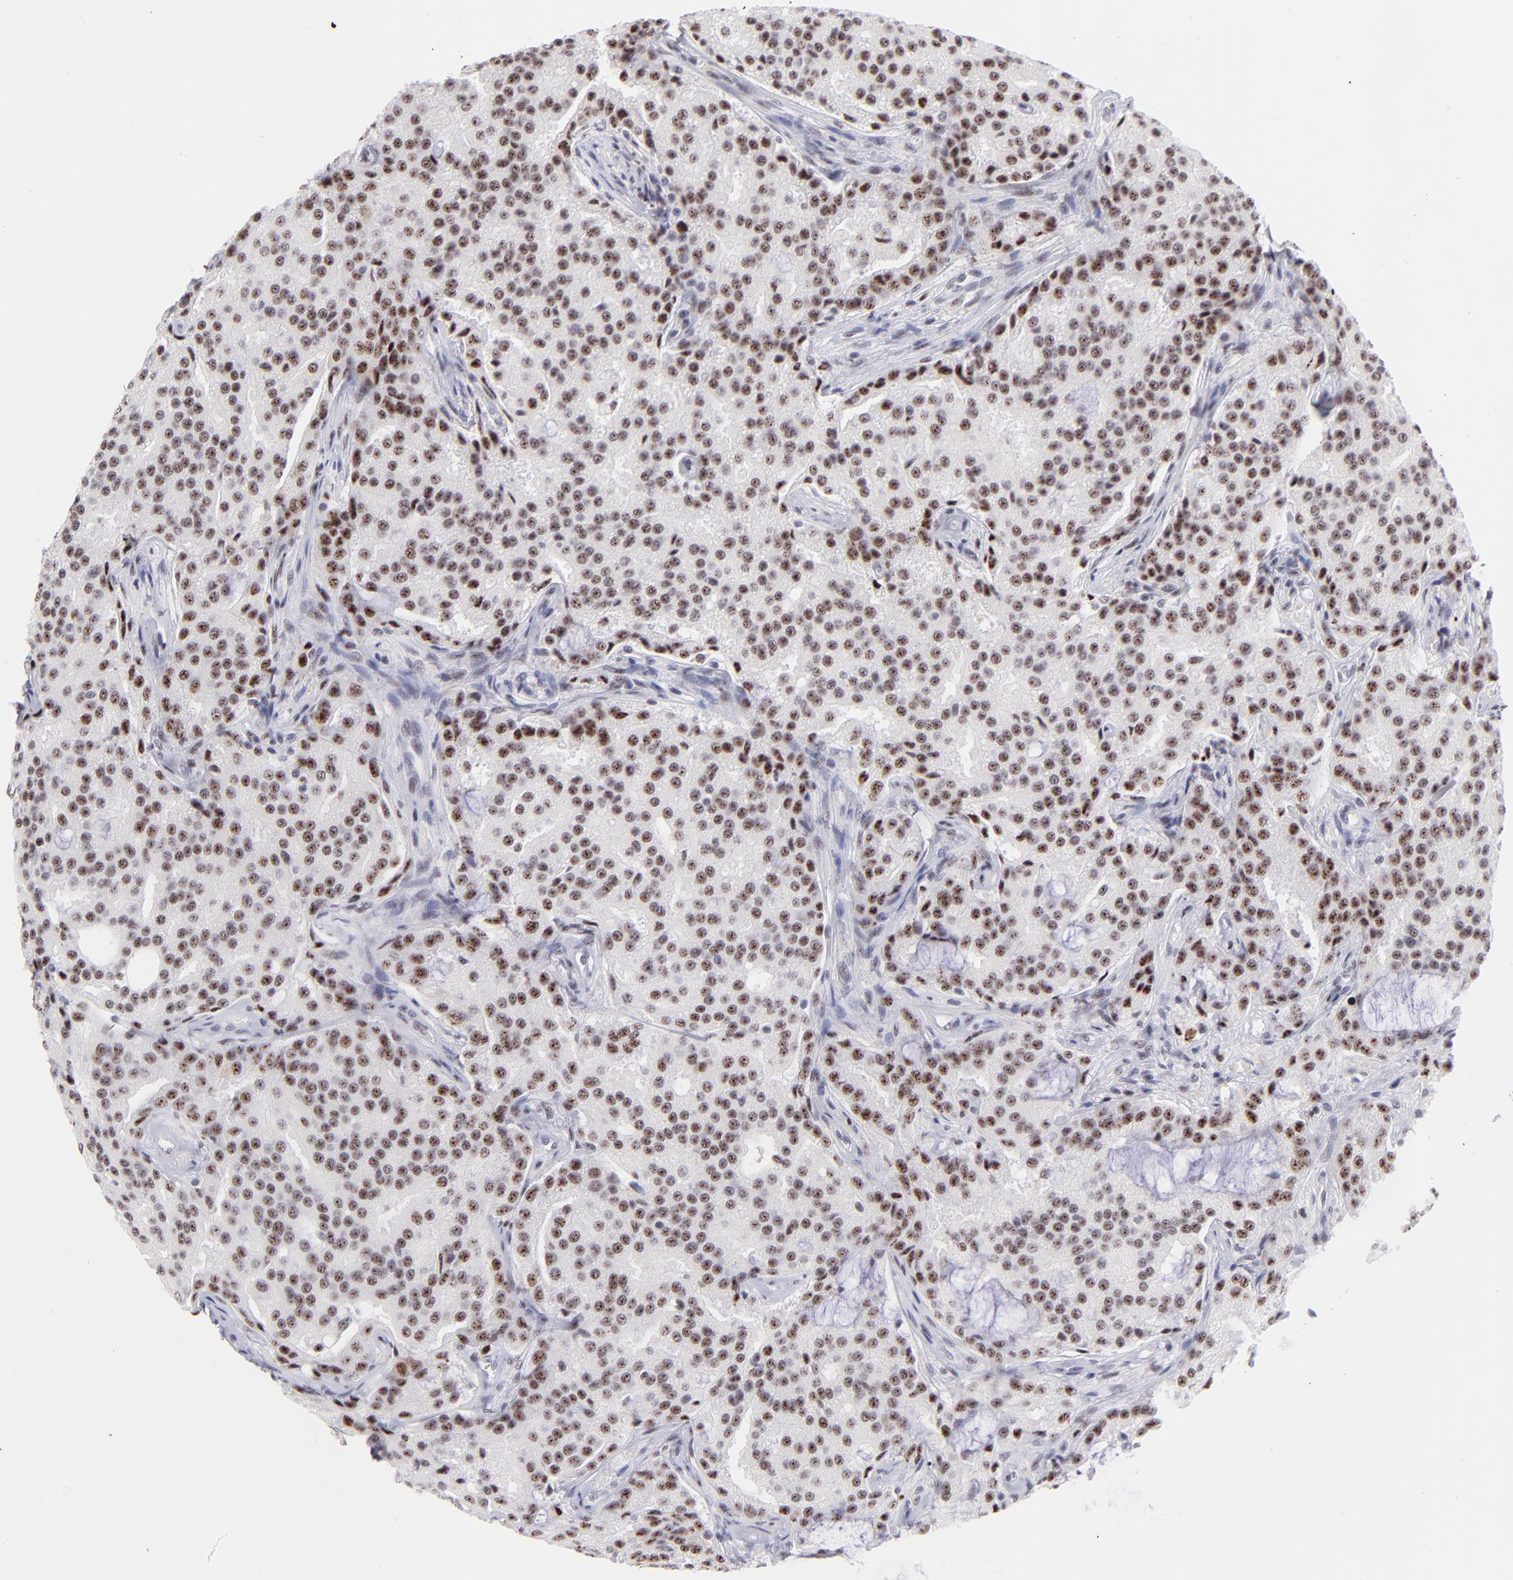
{"staining": {"intensity": "moderate", "quantity": ">75%", "location": "nuclear"}, "tissue": "prostate cancer", "cell_type": "Tumor cells", "image_type": "cancer", "snomed": [{"axis": "morphology", "description": "Adenocarcinoma, High grade"}, {"axis": "topography", "description": "Prostate"}], "caption": "Immunohistochemistry (IHC) of adenocarcinoma (high-grade) (prostate) demonstrates medium levels of moderate nuclear positivity in approximately >75% of tumor cells. (Brightfield microscopy of DAB IHC at high magnification).", "gene": "CDC25C", "patient": {"sex": "male", "age": 72}}